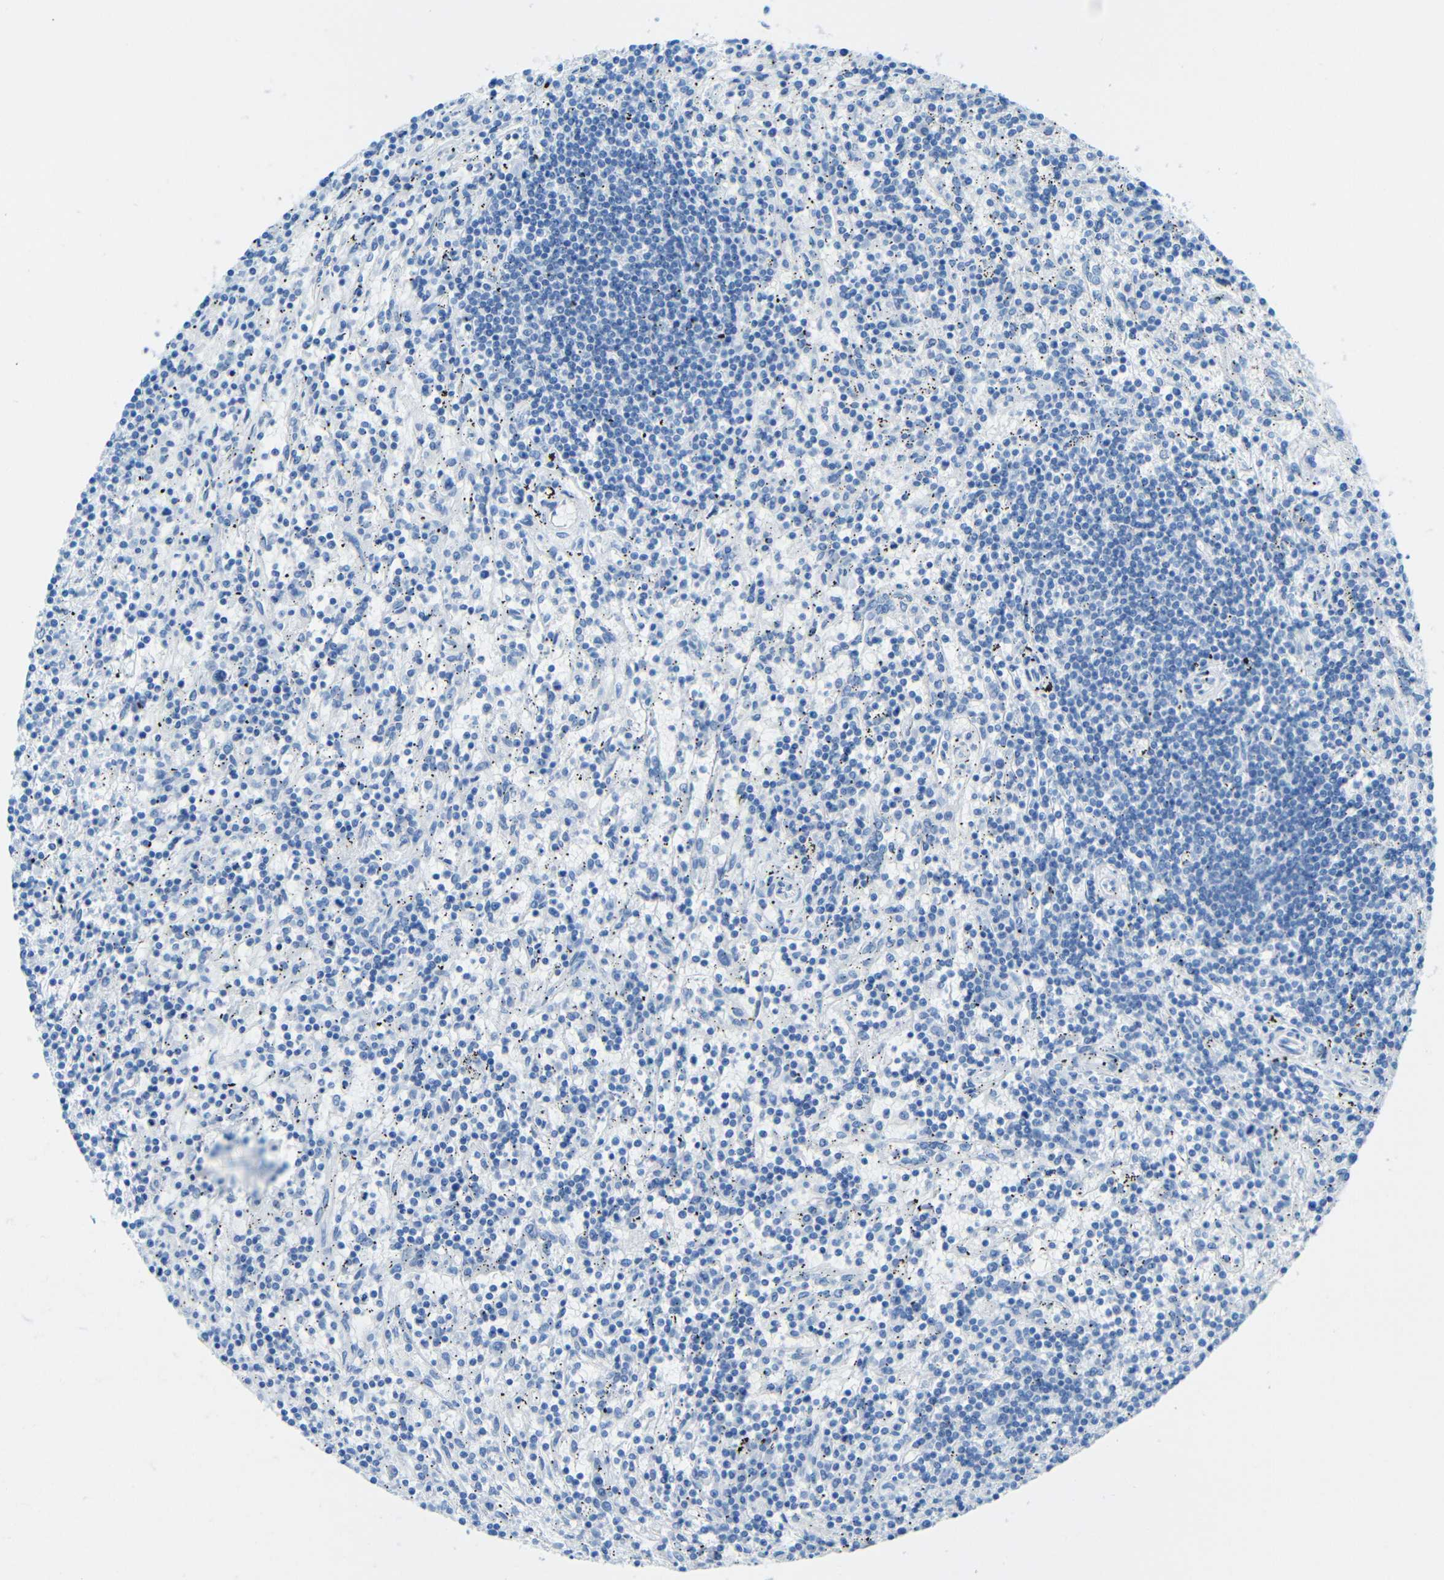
{"staining": {"intensity": "negative", "quantity": "none", "location": "none"}, "tissue": "lymphoma", "cell_type": "Tumor cells", "image_type": "cancer", "snomed": [{"axis": "morphology", "description": "Malignant lymphoma, non-Hodgkin's type, Low grade"}, {"axis": "topography", "description": "Spleen"}], "caption": "Human low-grade malignant lymphoma, non-Hodgkin's type stained for a protein using immunohistochemistry shows no staining in tumor cells.", "gene": "TUBB4B", "patient": {"sex": "male", "age": 76}}